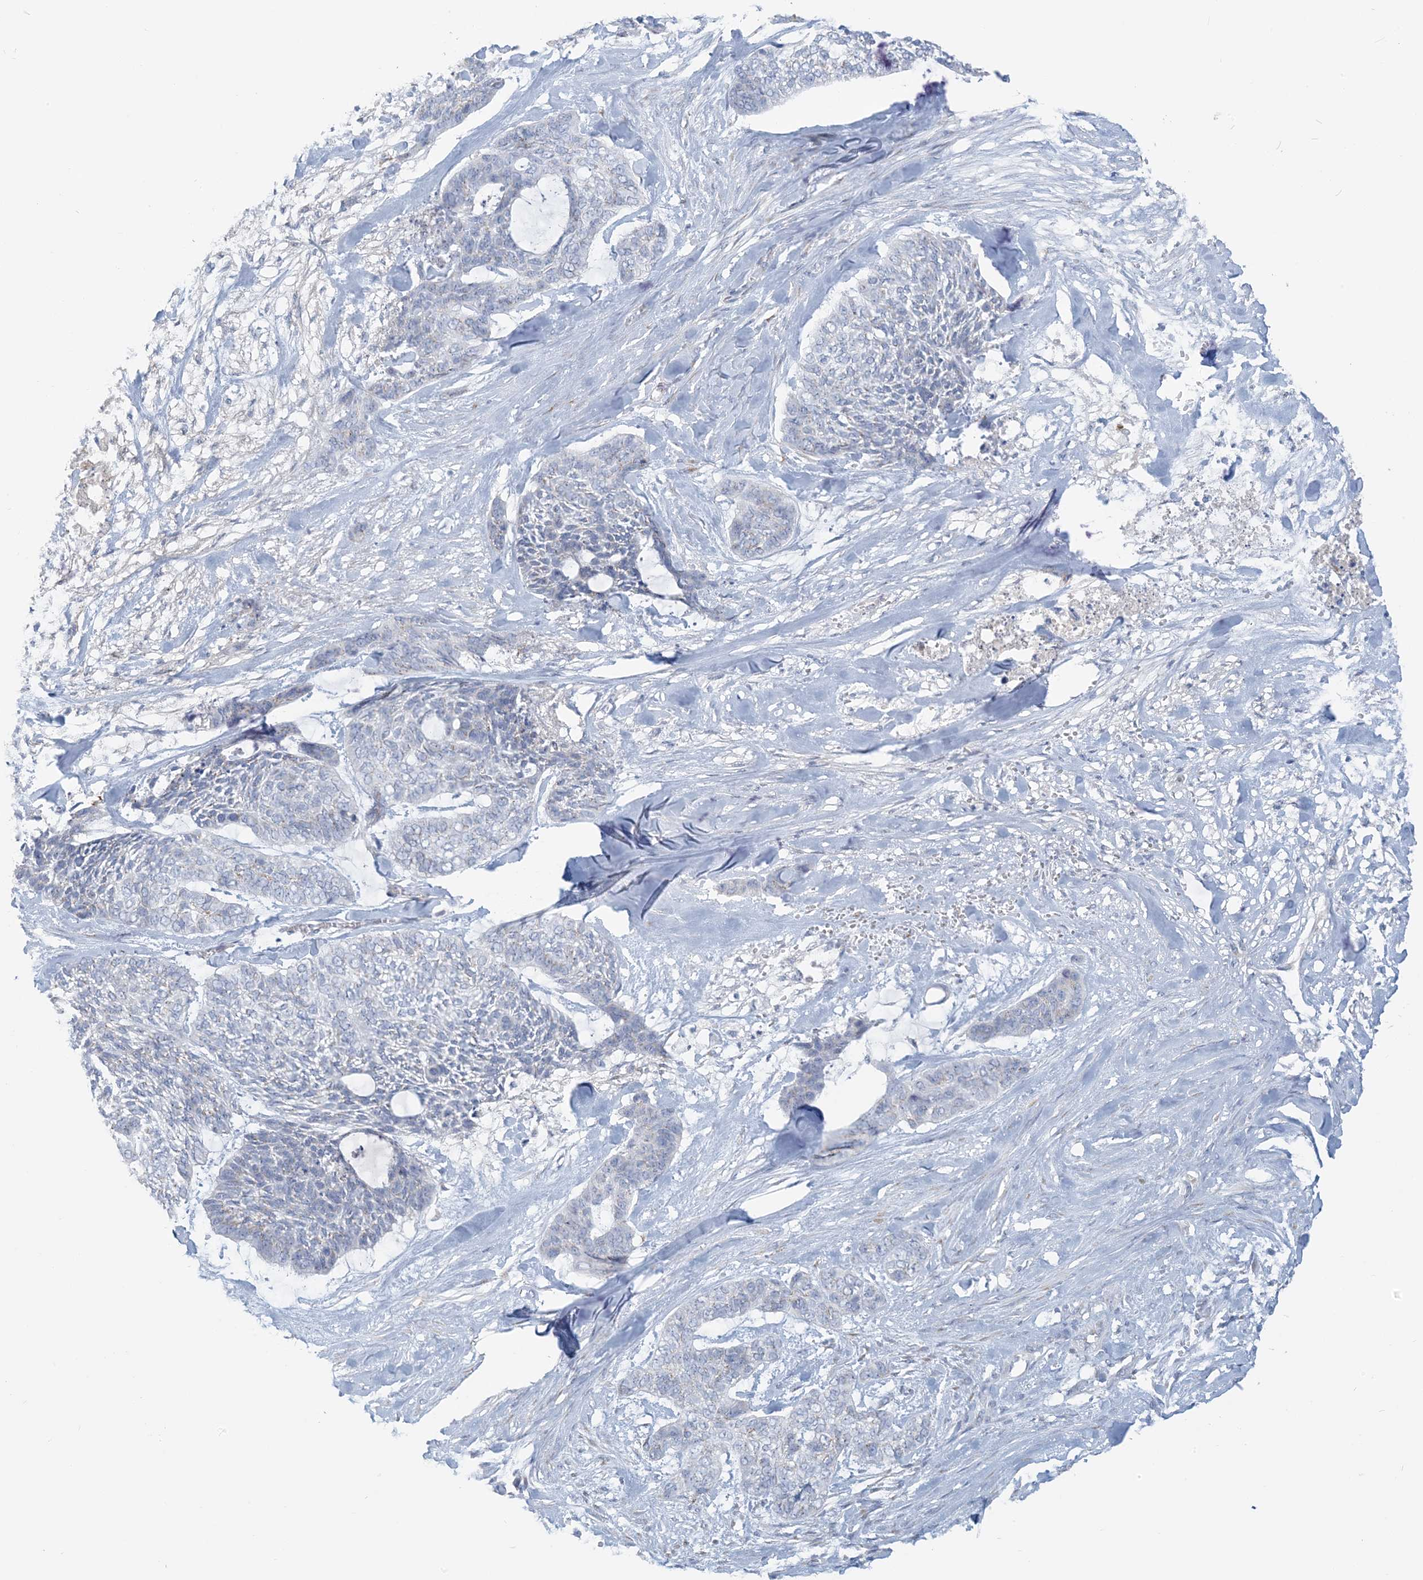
{"staining": {"intensity": "negative", "quantity": "none", "location": "none"}, "tissue": "skin cancer", "cell_type": "Tumor cells", "image_type": "cancer", "snomed": [{"axis": "morphology", "description": "Basal cell carcinoma"}, {"axis": "topography", "description": "Skin"}], "caption": "Immunohistochemistry (IHC) image of skin cancer (basal cell carcinoma) stained for a protein (brown), which displays no positivity in tumor cells.", "gene": "SCML1", "patient": {"sex": "female", "age": 64}}